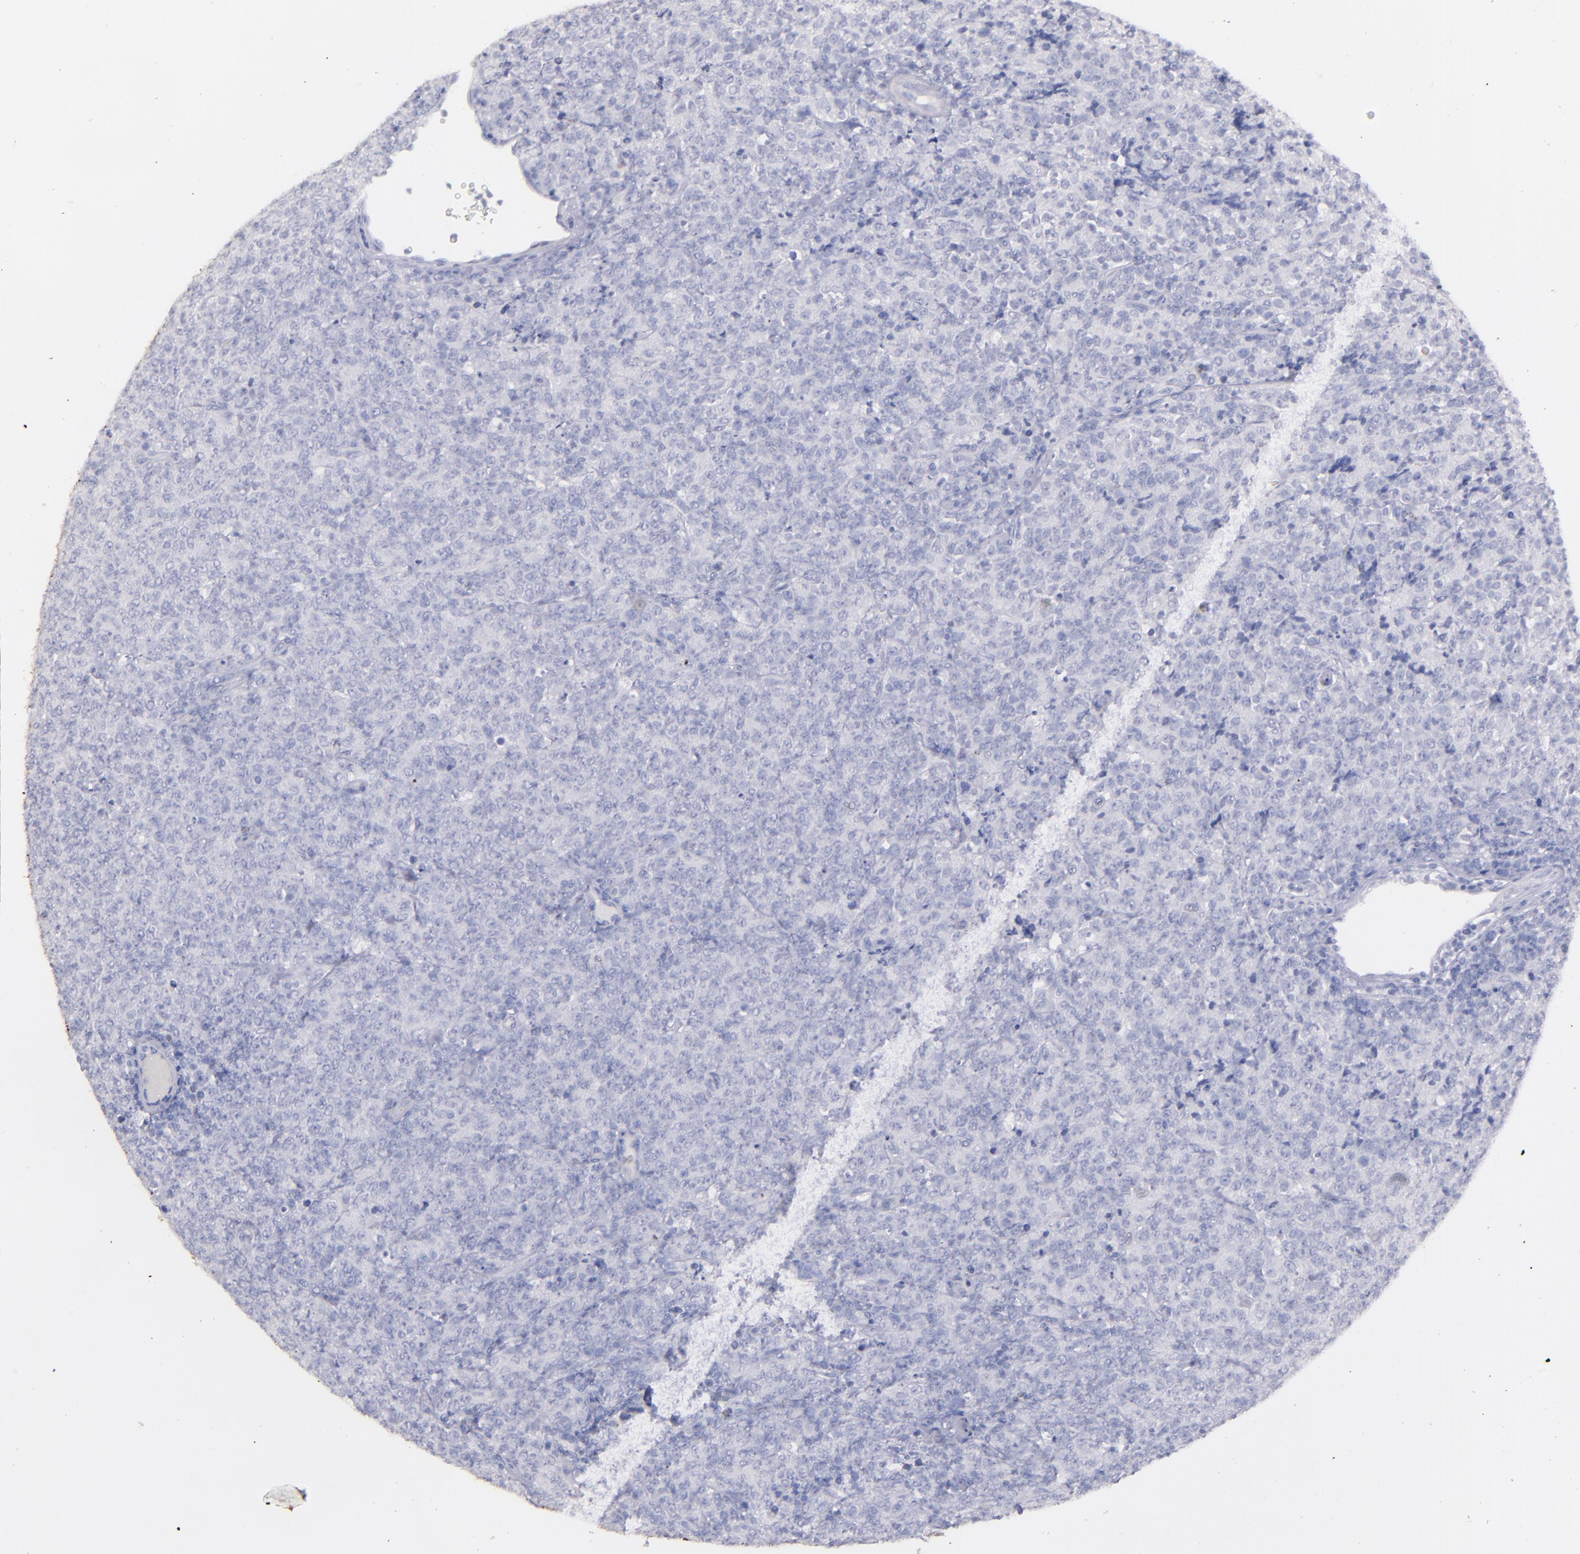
{"staining": {"intensity": "negative", "quantity": "none", "location": "none"}, "tissue": "lymphoma", "cell_type": "Tumor cells", "image_type": "cancer", "snomed": [{"axis": "morphology", "description": "Malignant lymphoma, non-Hodgkin's type, High grade"}, {"axis": "topography", "description": "Tonsil"}], "caption": "Human lymphoma stained for a protein using immunohistochemistry displays no positivity in tumor cells.", "gene": "SNAP25", "patient": {"sex": "female", "age": 36}}